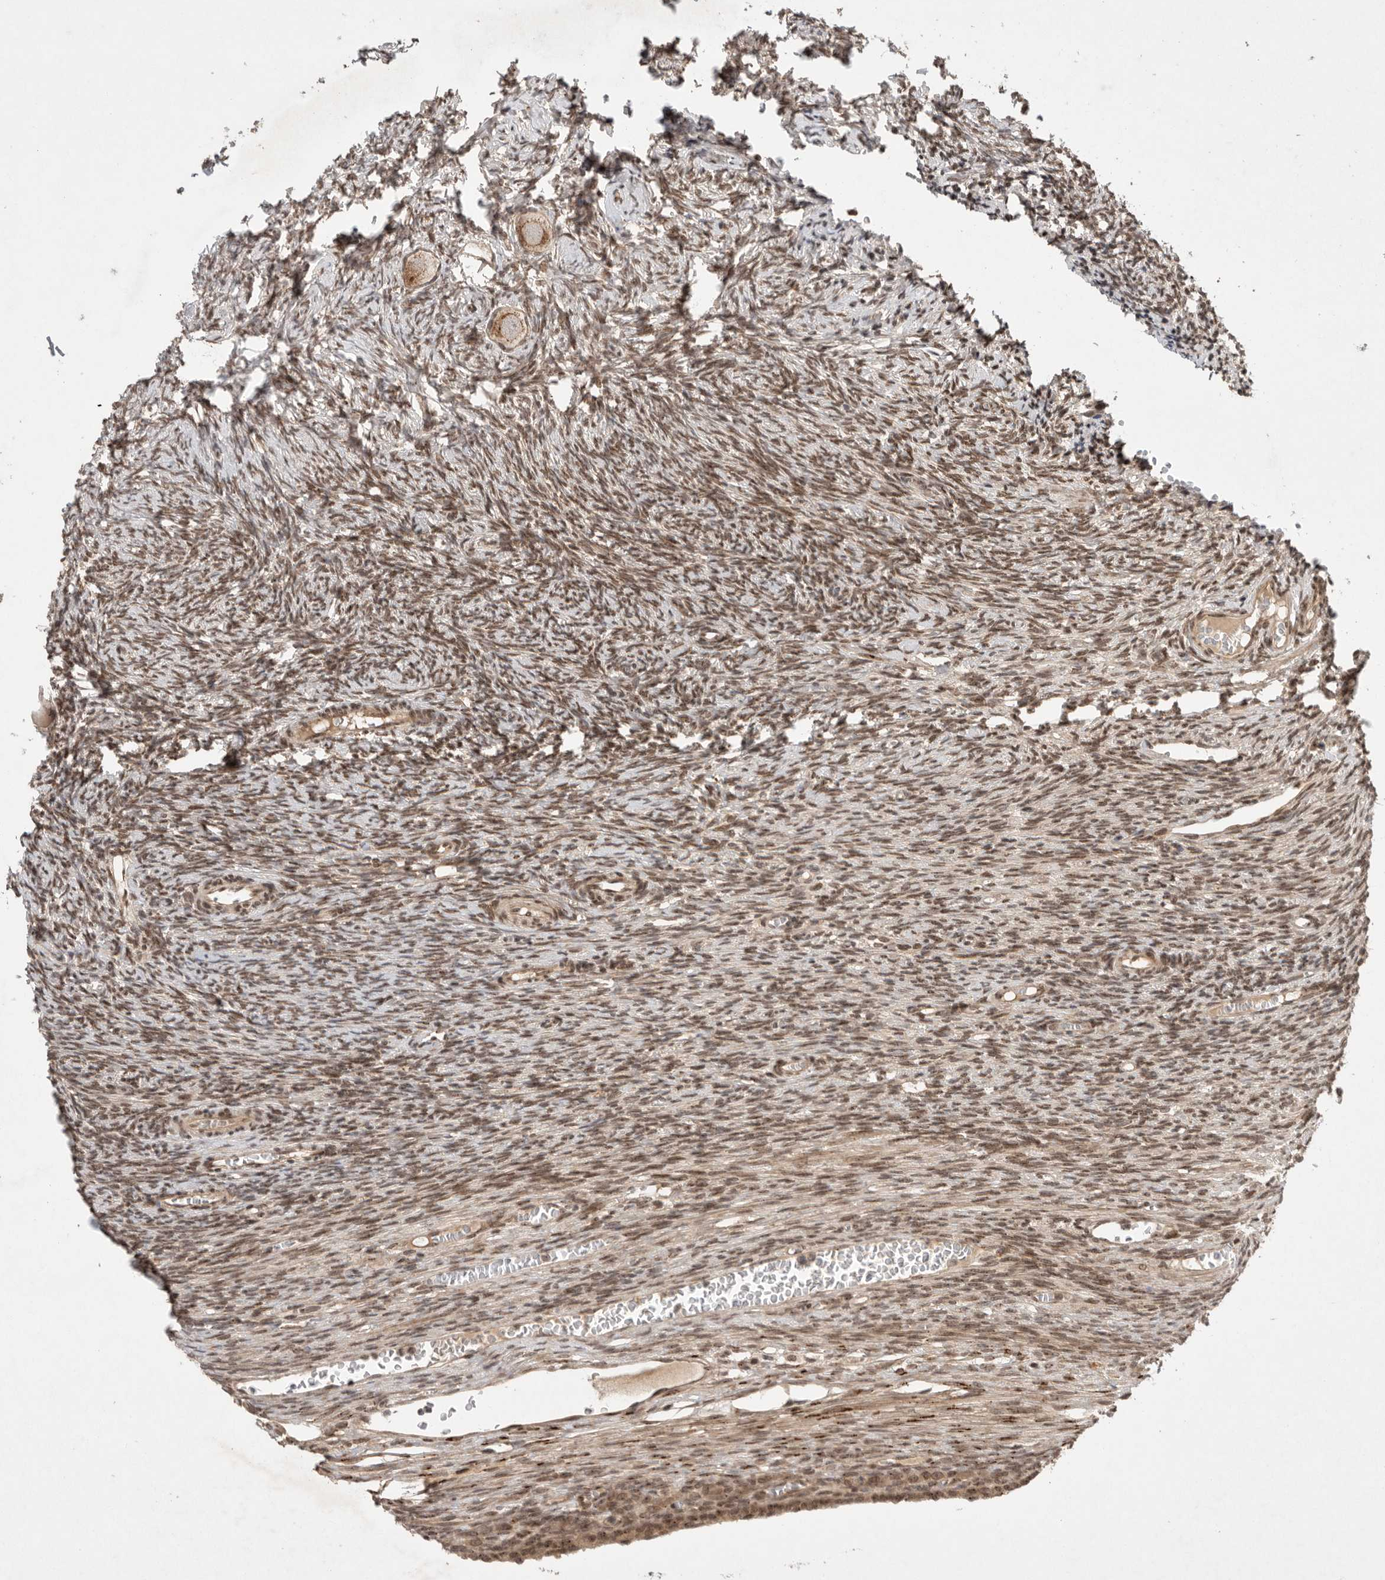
{"staining": {"intensity": "moderate", "quantity": ">75%", "location": "cytoplasmic/membranous"}, "tissue": "ovary", "cell_type": "Follicle cells", "image_type": "normal", "snomed": [{"axis": "morphology", "description": "Normal tissue, NOS"}, {"axis": "topography", "description": "Ovary"}], "caption": "IHC (DAB) staining of unremarkable ovary reveals moderate cytoplasmic/membranous protein positivity in about >75% of follicle cells.", "gene": "LEMD3", "patient": {"sex": "female", "age": 27}}